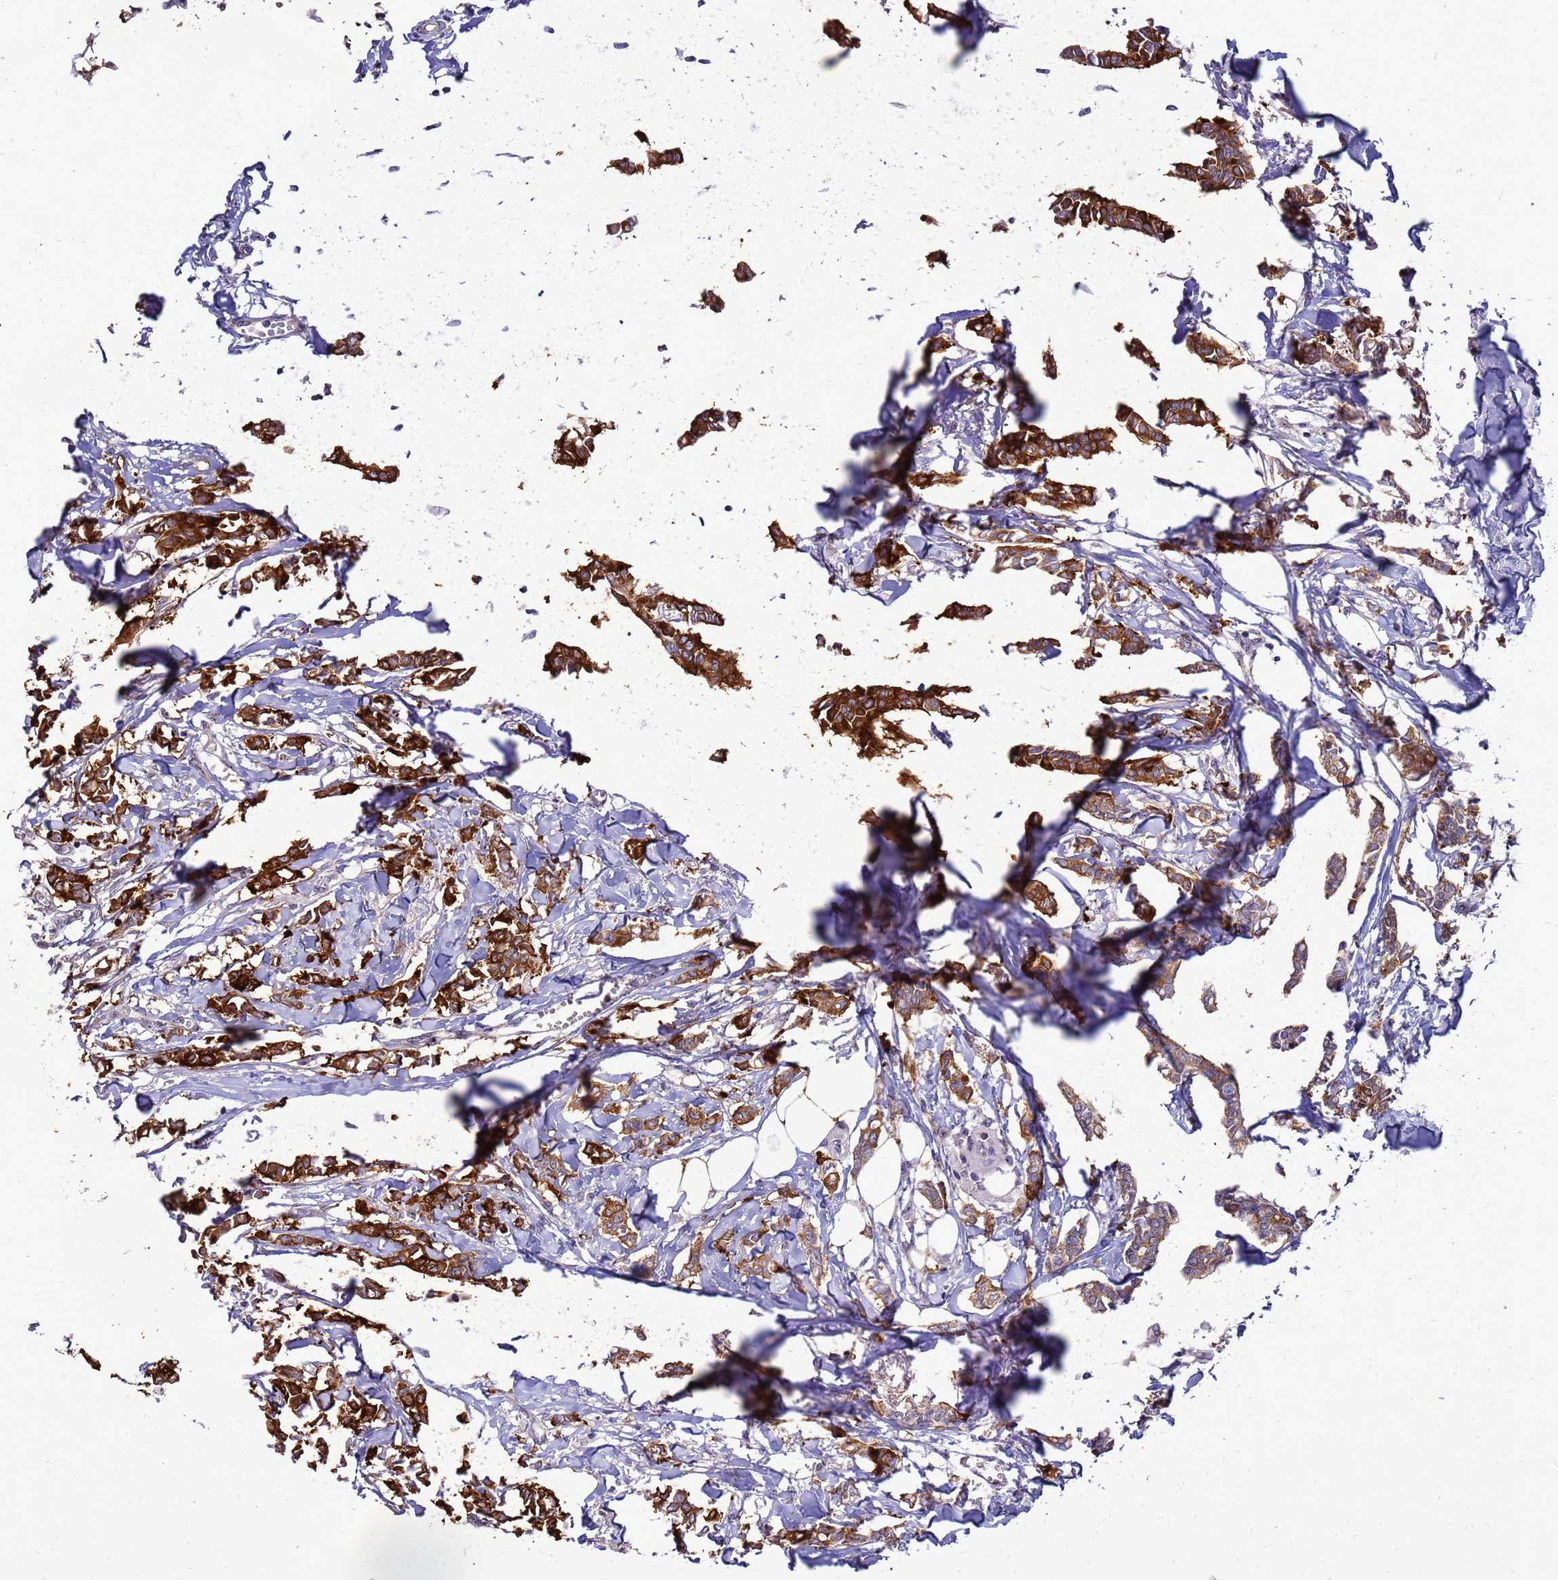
{"staining": {"intensity": "moderate", "quantity": ">75%", "location": "cytoplasmic/membranous"}, "tissue": "breast cancer", "cell_type": "Tumor cells", "image_type": "cancer", "snomed": [{"axis": "morphology", "description": "Duct carcinoma"}, {"axis": "topography", "description": "Breast"}], "caption": "Breast cancer stained with a brown dye demonstrates moderate cytoplasmic/membranous positive expression in approximately >75% of tumor cells.", "gene": "RSPO1", "patient": {"sex": "female", "age": 41}}